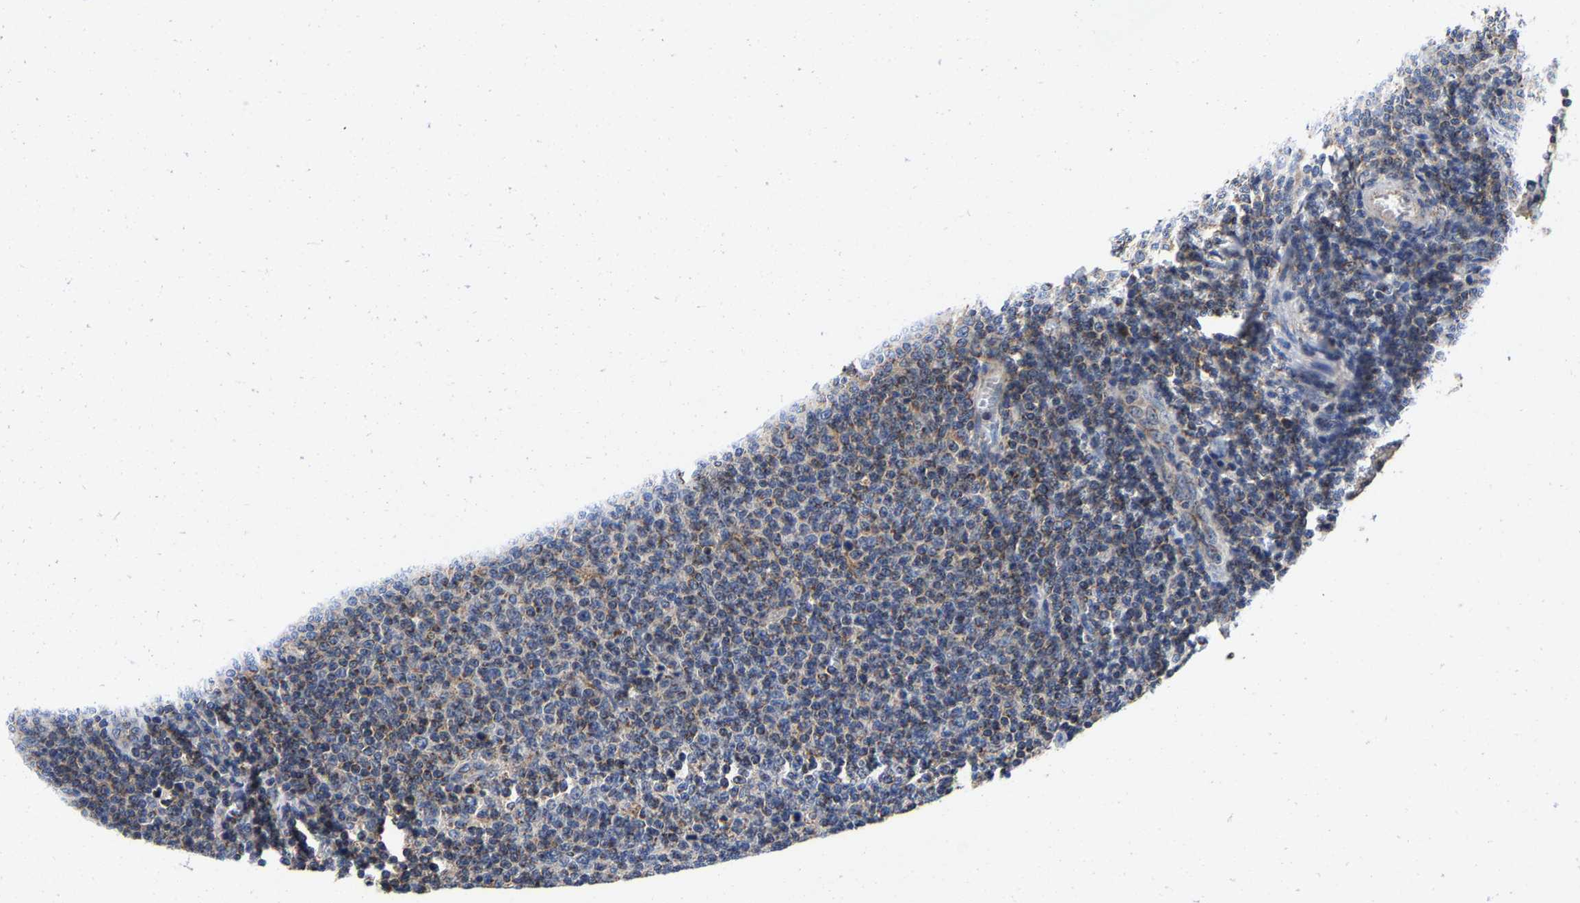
{"staining": {"intensity": "weak", "quantity": "25%-75%", "location": "cytoplasmic/membranous"}, "tissue": "lymphoma", "cell_type": "Tumor cells", "image_type": "cancer", "snomed": [{"axis": "morphology", "description": "Malignant lymphoma, non-Hodgkin's type, Low grade"}, {"axis": "topography", "description": "Lymph node"}], "caption": "High-power microscopy captured an immunohistochemistry photomicrograph of lymphoma, revealing weak cytoplasmic/membranous expression in approximately 25%-75% of tumor cells.", "gene": "PFKFB3", "patient": {"sex": "male", "age": 66}}